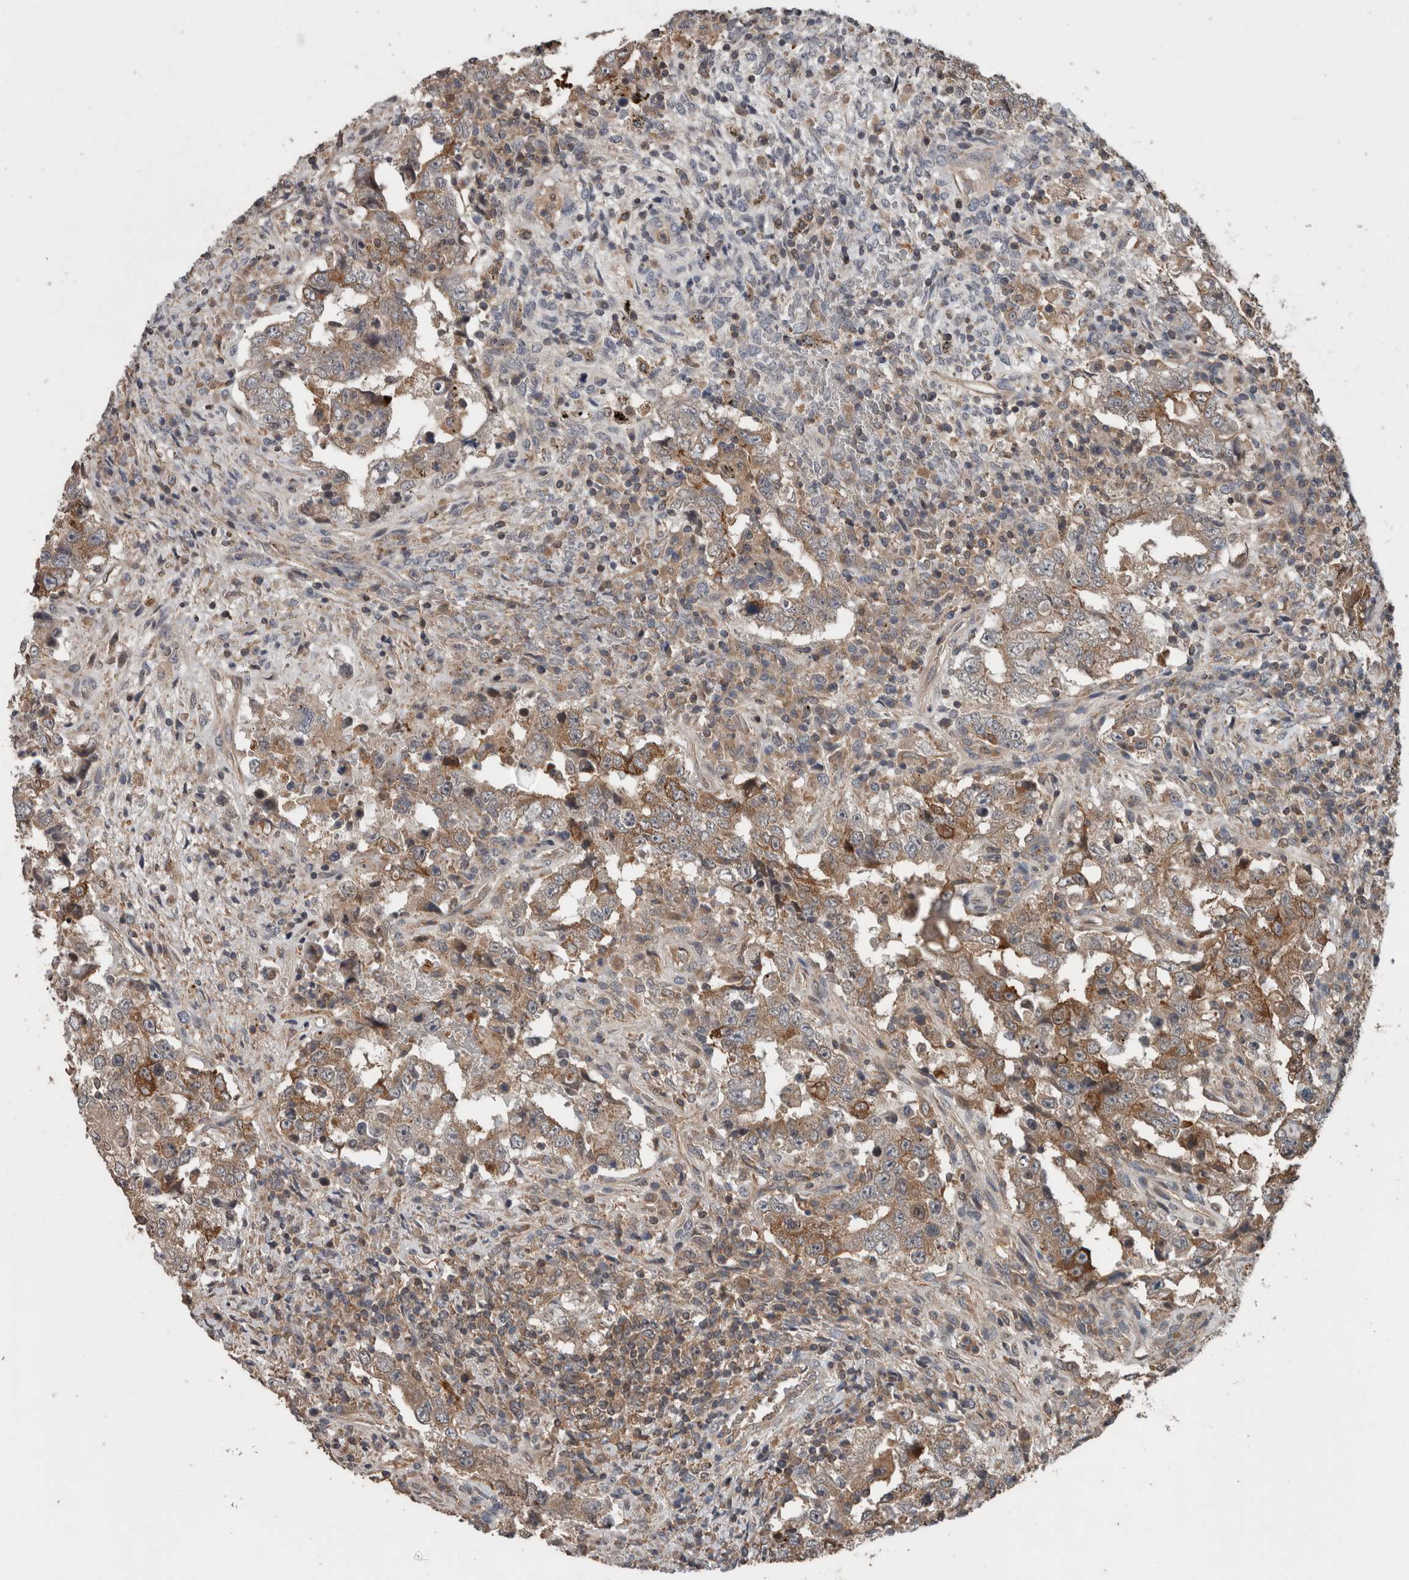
{"staining": {"intensity": "weak", "quantity": ">75%", "location": "cytoplasmic/membranous"}, "tissue": "testis cancer", "cell_type": "Tumor cells", "image_type": "cancer", "snomed": [{"axis": "morphology", "description": "Carcinoma, Embryonal, NOS"}, {"axis": "topography", "description": "Testis"}], "caption": "Immunohistochemistry (IHC) micrograph of neoplastic tissue: human testis cancer stained using IHC reveals low levels of weak protein expression localized specifically in the cytoplasmic/membranous of tumor cells, appearing as a cytoplasmic/membranous brown color.", "gene": "RIOK3", "patient": {"sex": "male", "age": 26}}